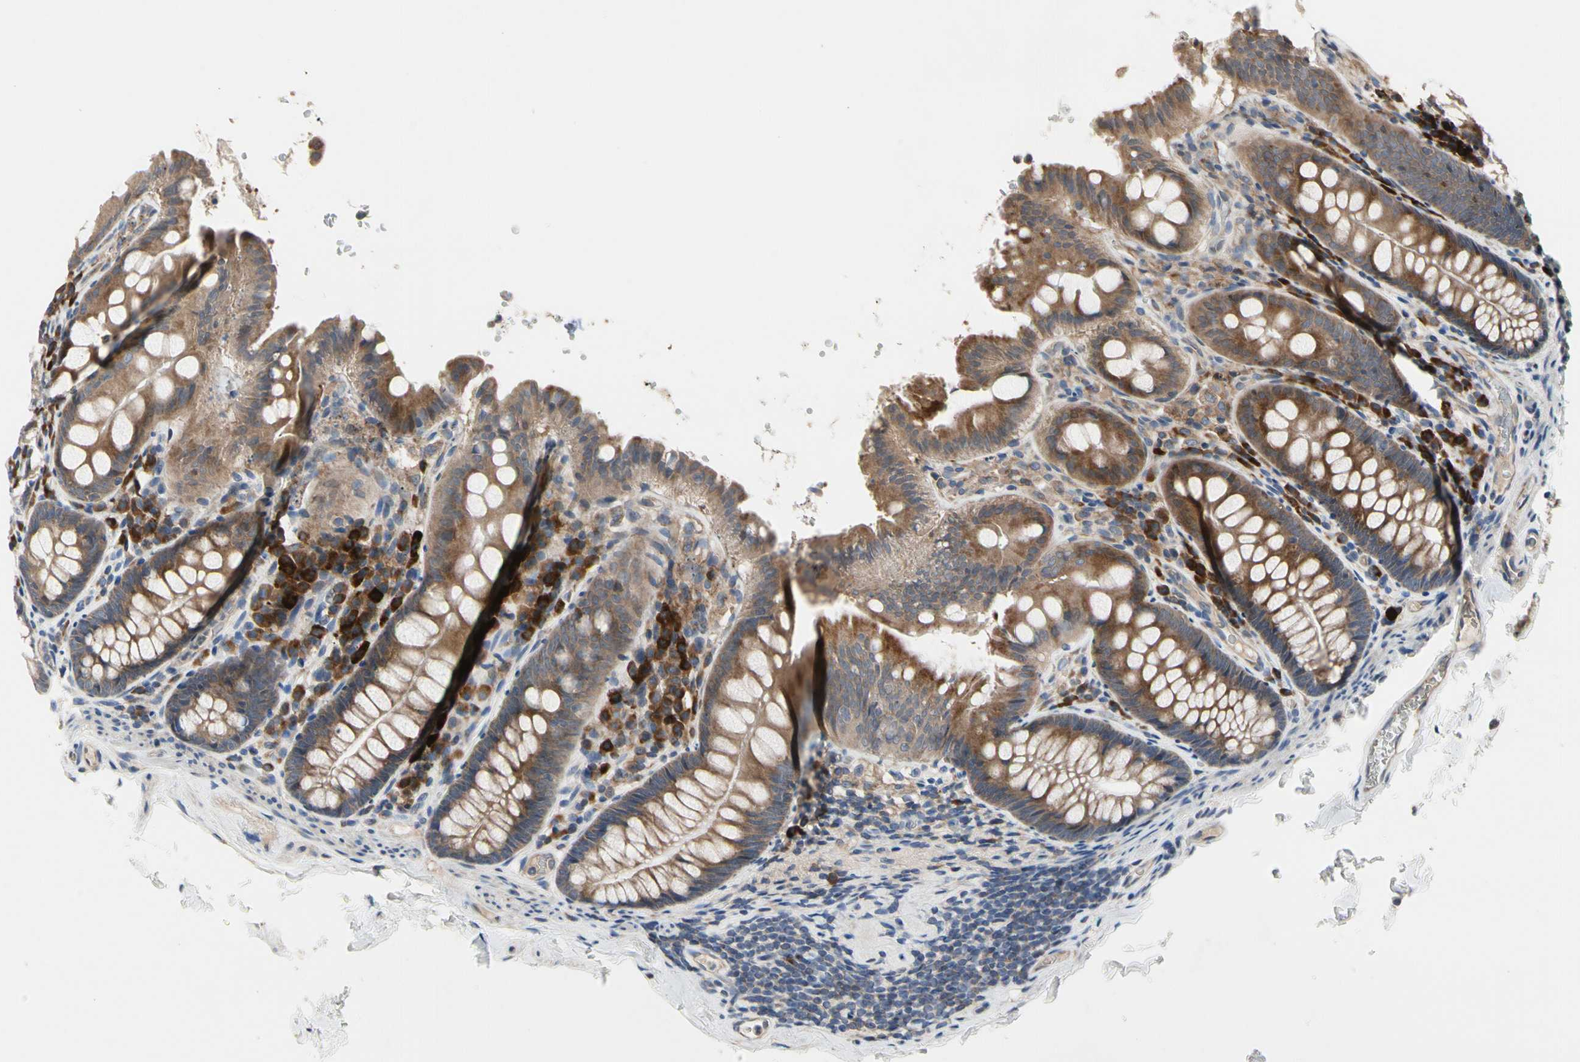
{"staining": {"intensity": "moderate", "quantity": ">75%", "location": "cytoplasmic/membranous"}, "tissue": "colon", "cell_type": "Endothelial cells", "image_type": "normal", "snomed": [{"axis": "morphology", "description": "Normal tissue, NOS"}, {"axis": "topography", "description": "Colon"}], "caption": "This image exhibits unremarkable colon stained with immunohistochemistry (IHC) to label a protein in brown. The cytoplasmic/membranous of endothelial cells show moderate positivity for the protein. Nuclei are counter-stained blue.", "gene": "MMEL1", "patient": {"sex": "female", "age": 61}}